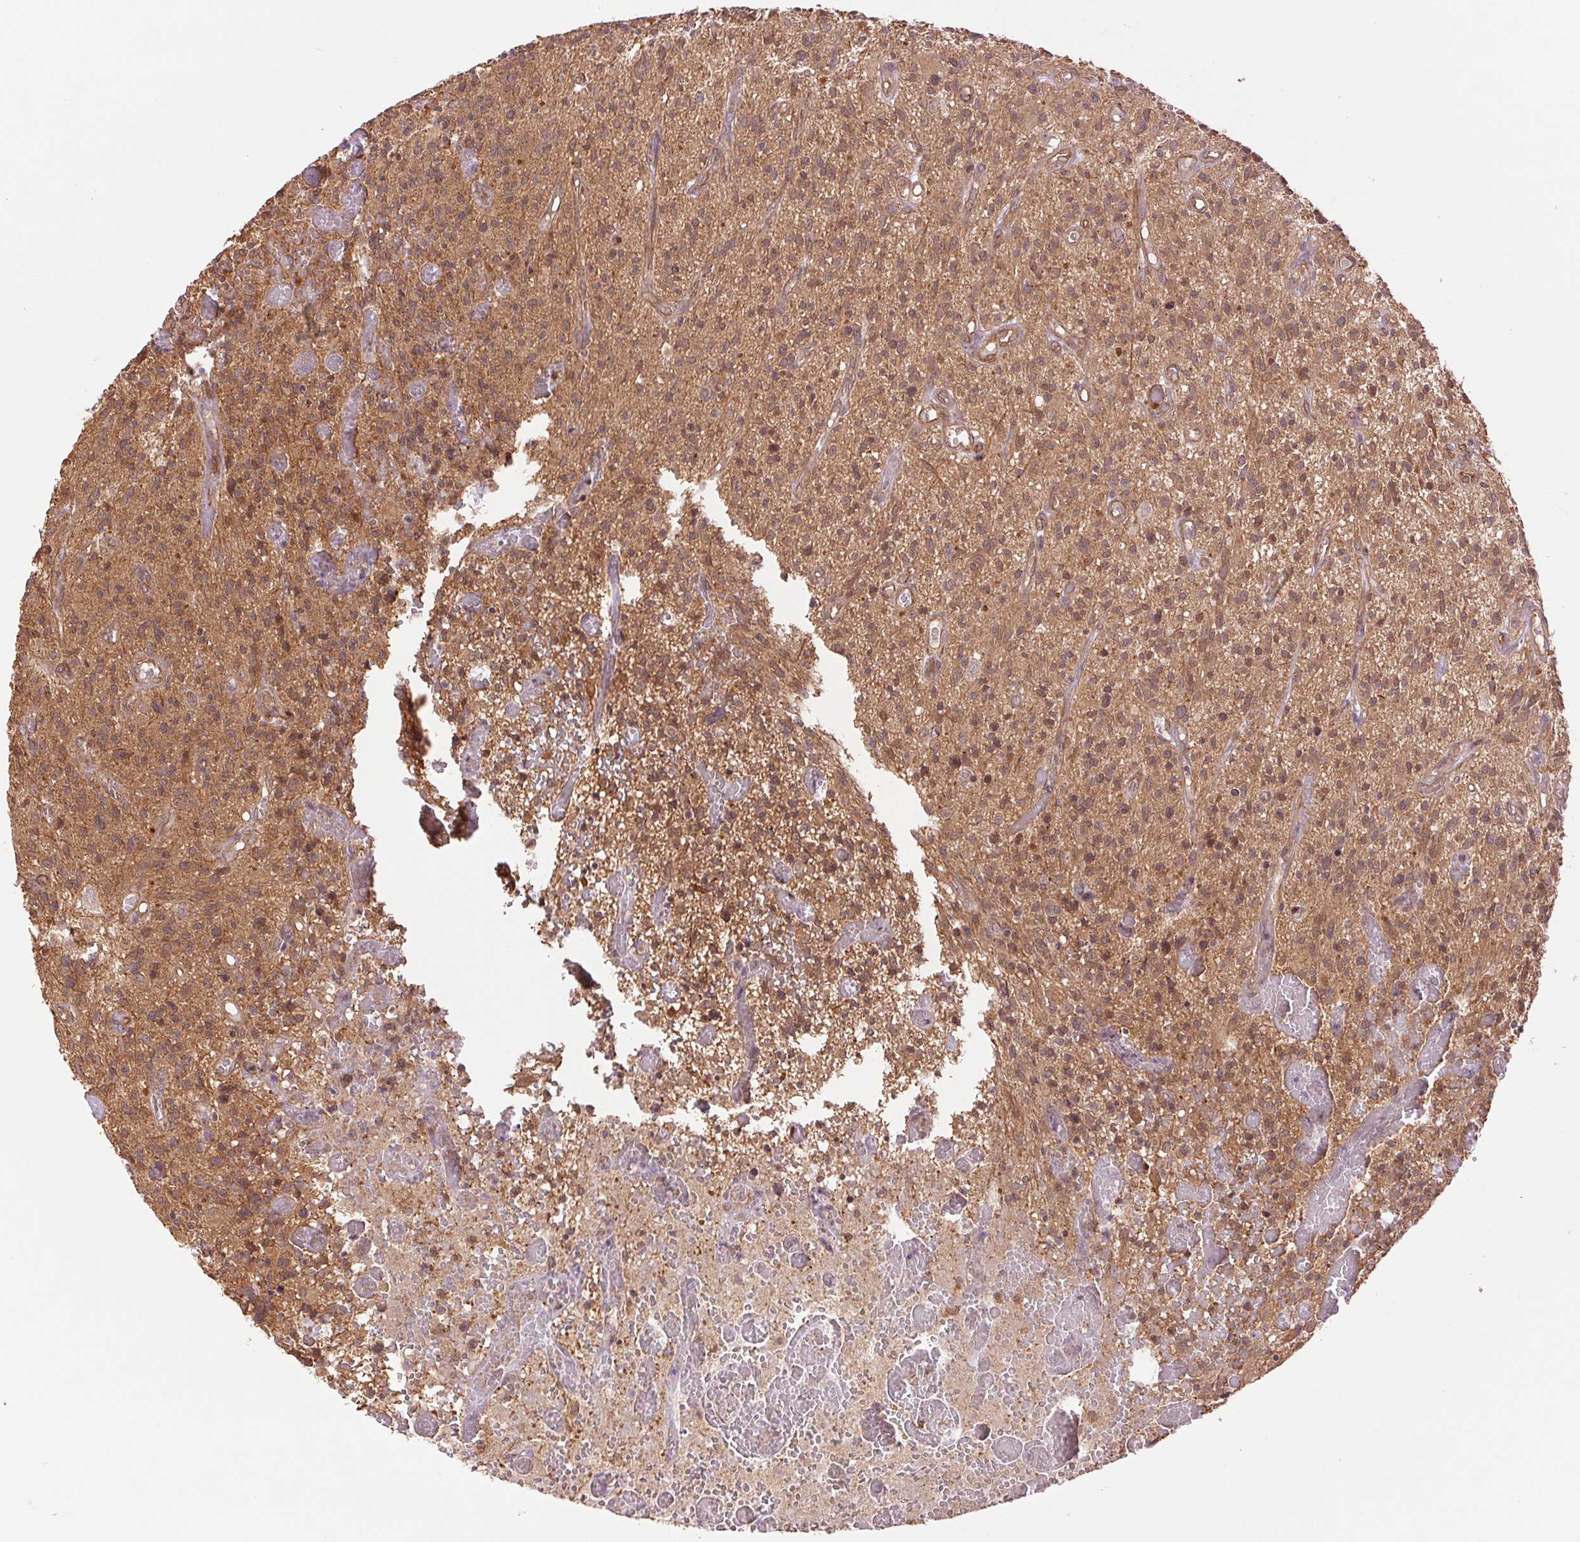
{"staining": {"intensity": "weak", "quantity": ">75%", "location": "cytoplasmic/membranous"}, "tissue": "glioma", "cell_type": "Tumor cells", "image_type": "cancer", "snomed": [{"axis": "morphology", "description": "Glioma, malignant, High grade"}, {"axis": "topography", "description": "Brain"}], "caption": "Human glioma stained with a brown dye reveals weak cytoplasmic/membranous positive staining in approximately >75% of tumor cells.", "gene": "STARD7", "patient": {"sex": "male", "age": 75}}